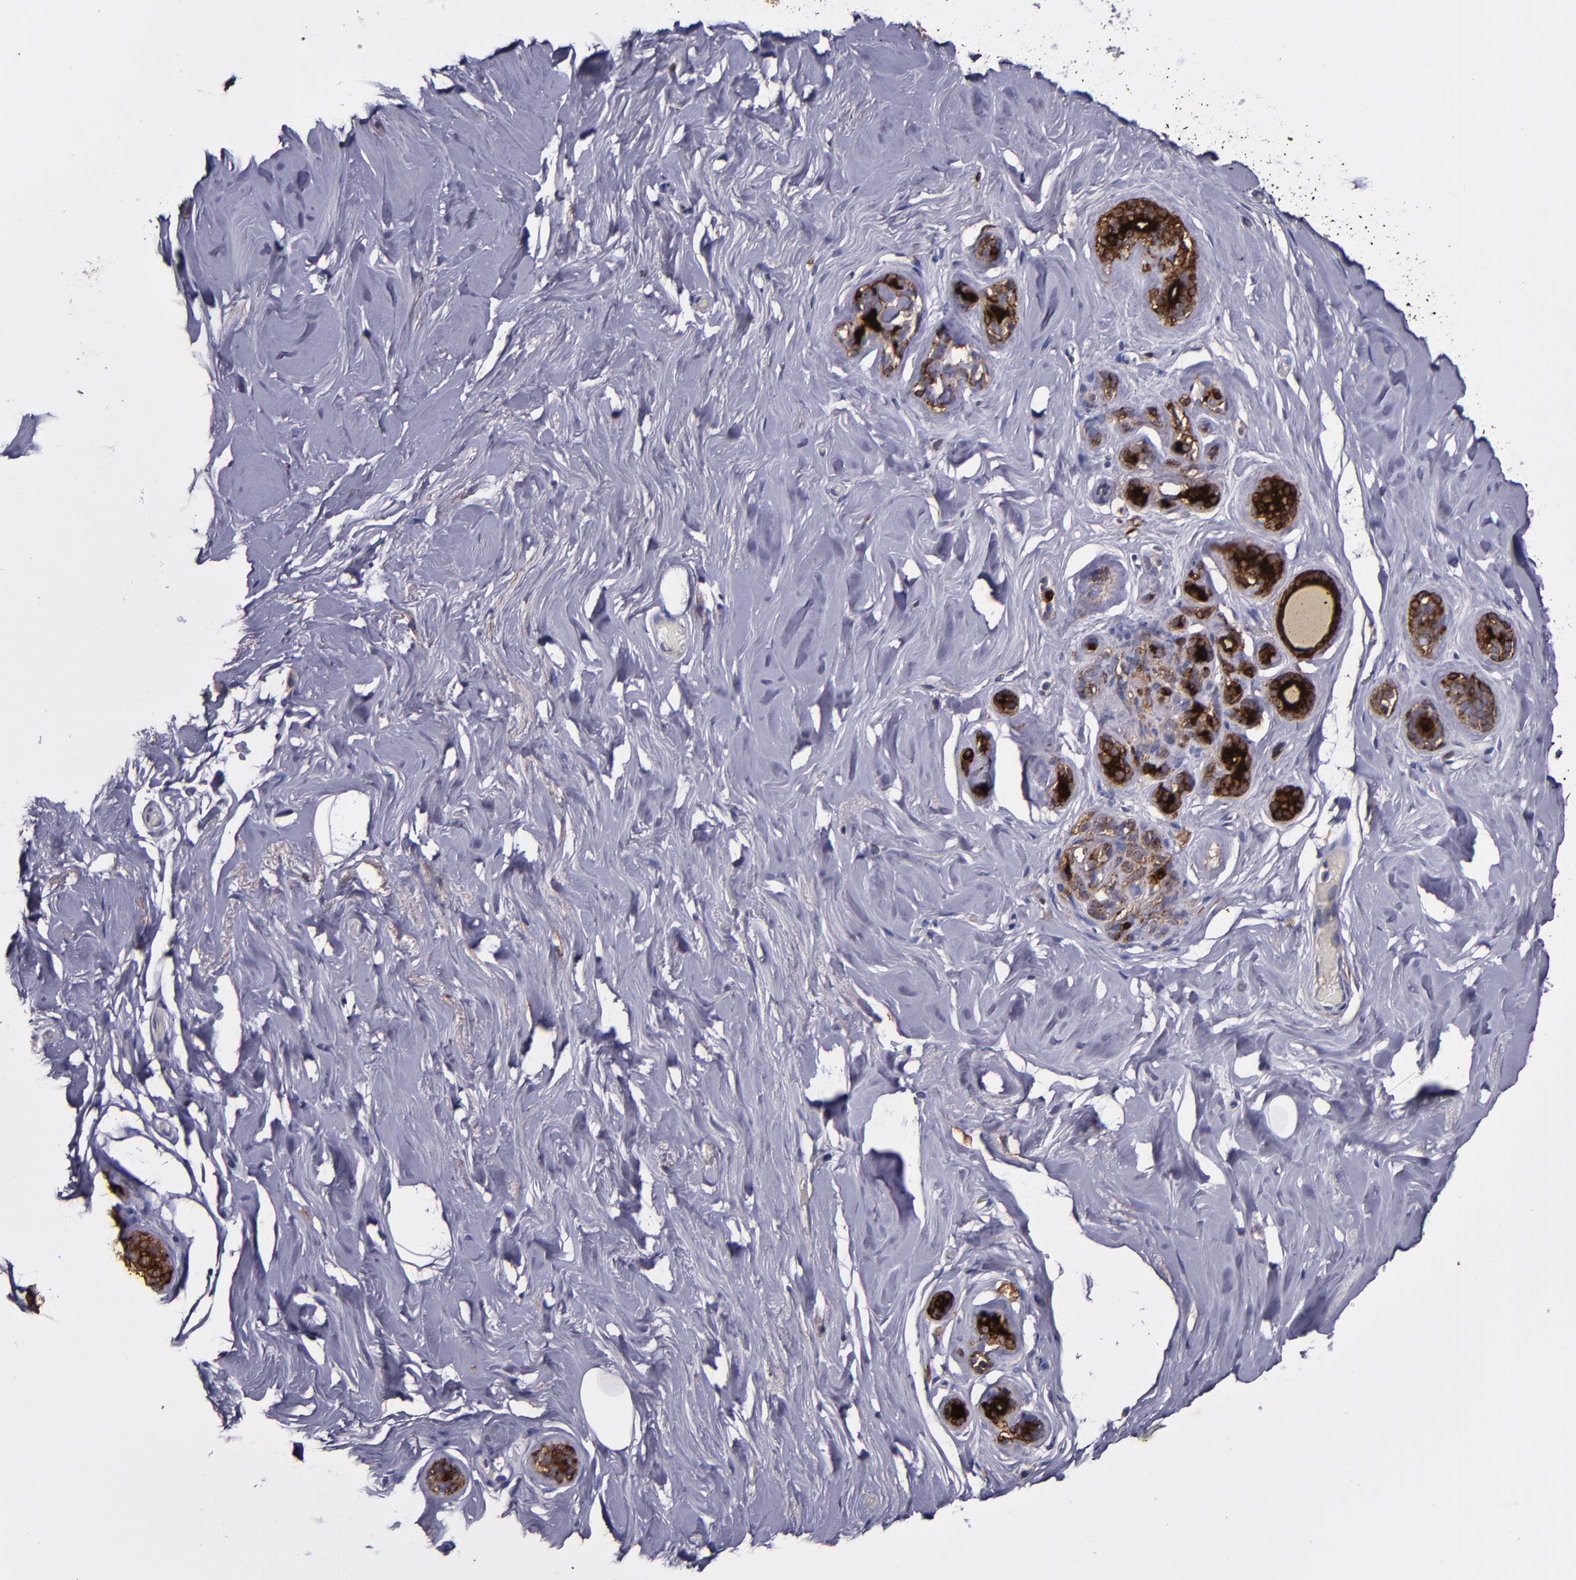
{"staining": {"intensity": "negative", "quantity": "none", "location": "none"}, "tissue": "breast", "cell_type": "Adipocytes", "image_type": "normal", "snomed": [{"axis": "morphology", "description": "Normal tissue, NOS"}, {"axis": "topography", "description": "Breast"}], "caption": "Immunohistochemical staining of benign breast displays no significant staining in adipocytes. (Stains: DAB immunohistochemistry with hematoxylin counter stain, Microscopy: brightfield microscopy at high magnification).", "gene": "MFGE8", "patient": {"sex": "female", "age": 75}}